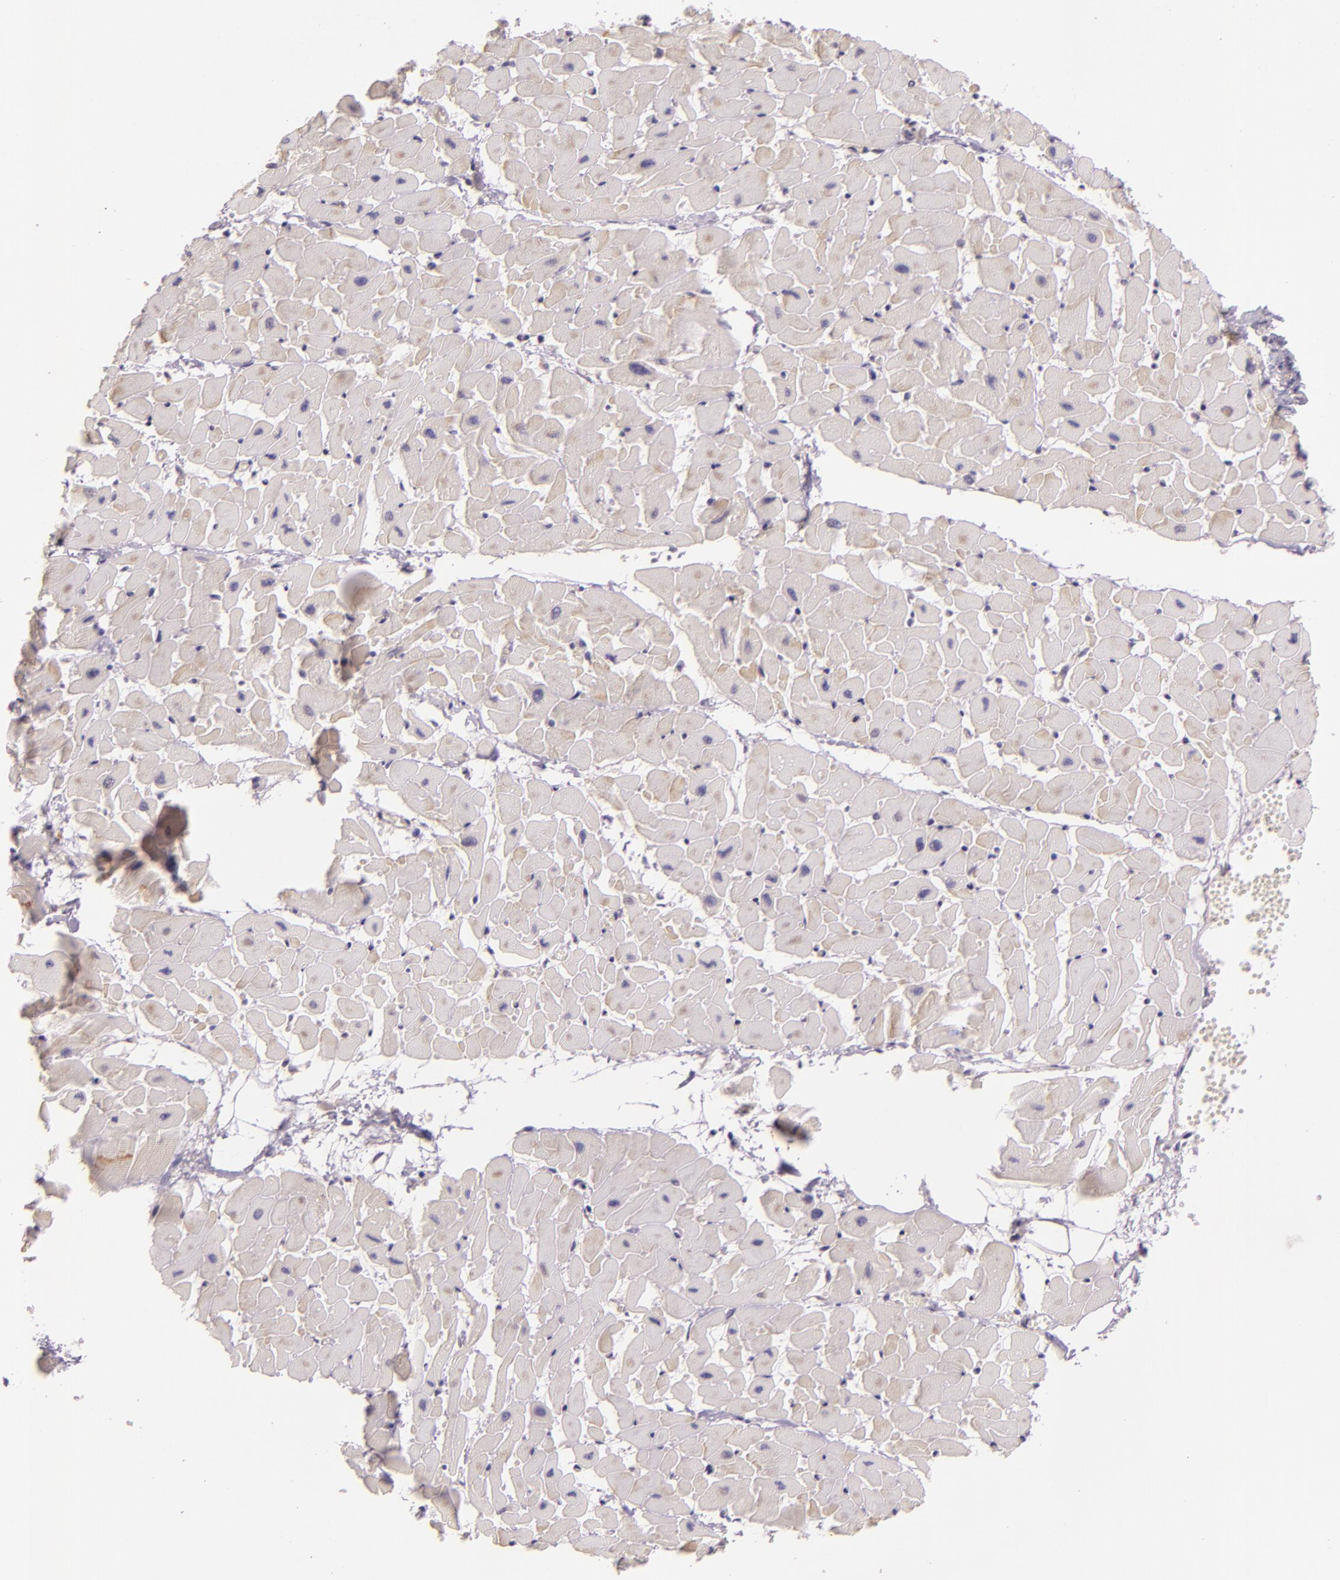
{"staining": {"intensity": "negative", "quantity": "none", "location": "none"}, "tissue": "heart muscle", "cell_type": "Cardiomyocytes", "image_type": "normal", "snomed": [{"axis": "morphology", "description": "Normal tissue, NOS"}, {"axis": "topography", "description": "Heart"}], "caption": "This is a image of IHC staining of benign heart muscle, which shows no expression in cardiomyocytes.", "gene": "ARMH4", "patient": {"sex": "female", "age": 19}}